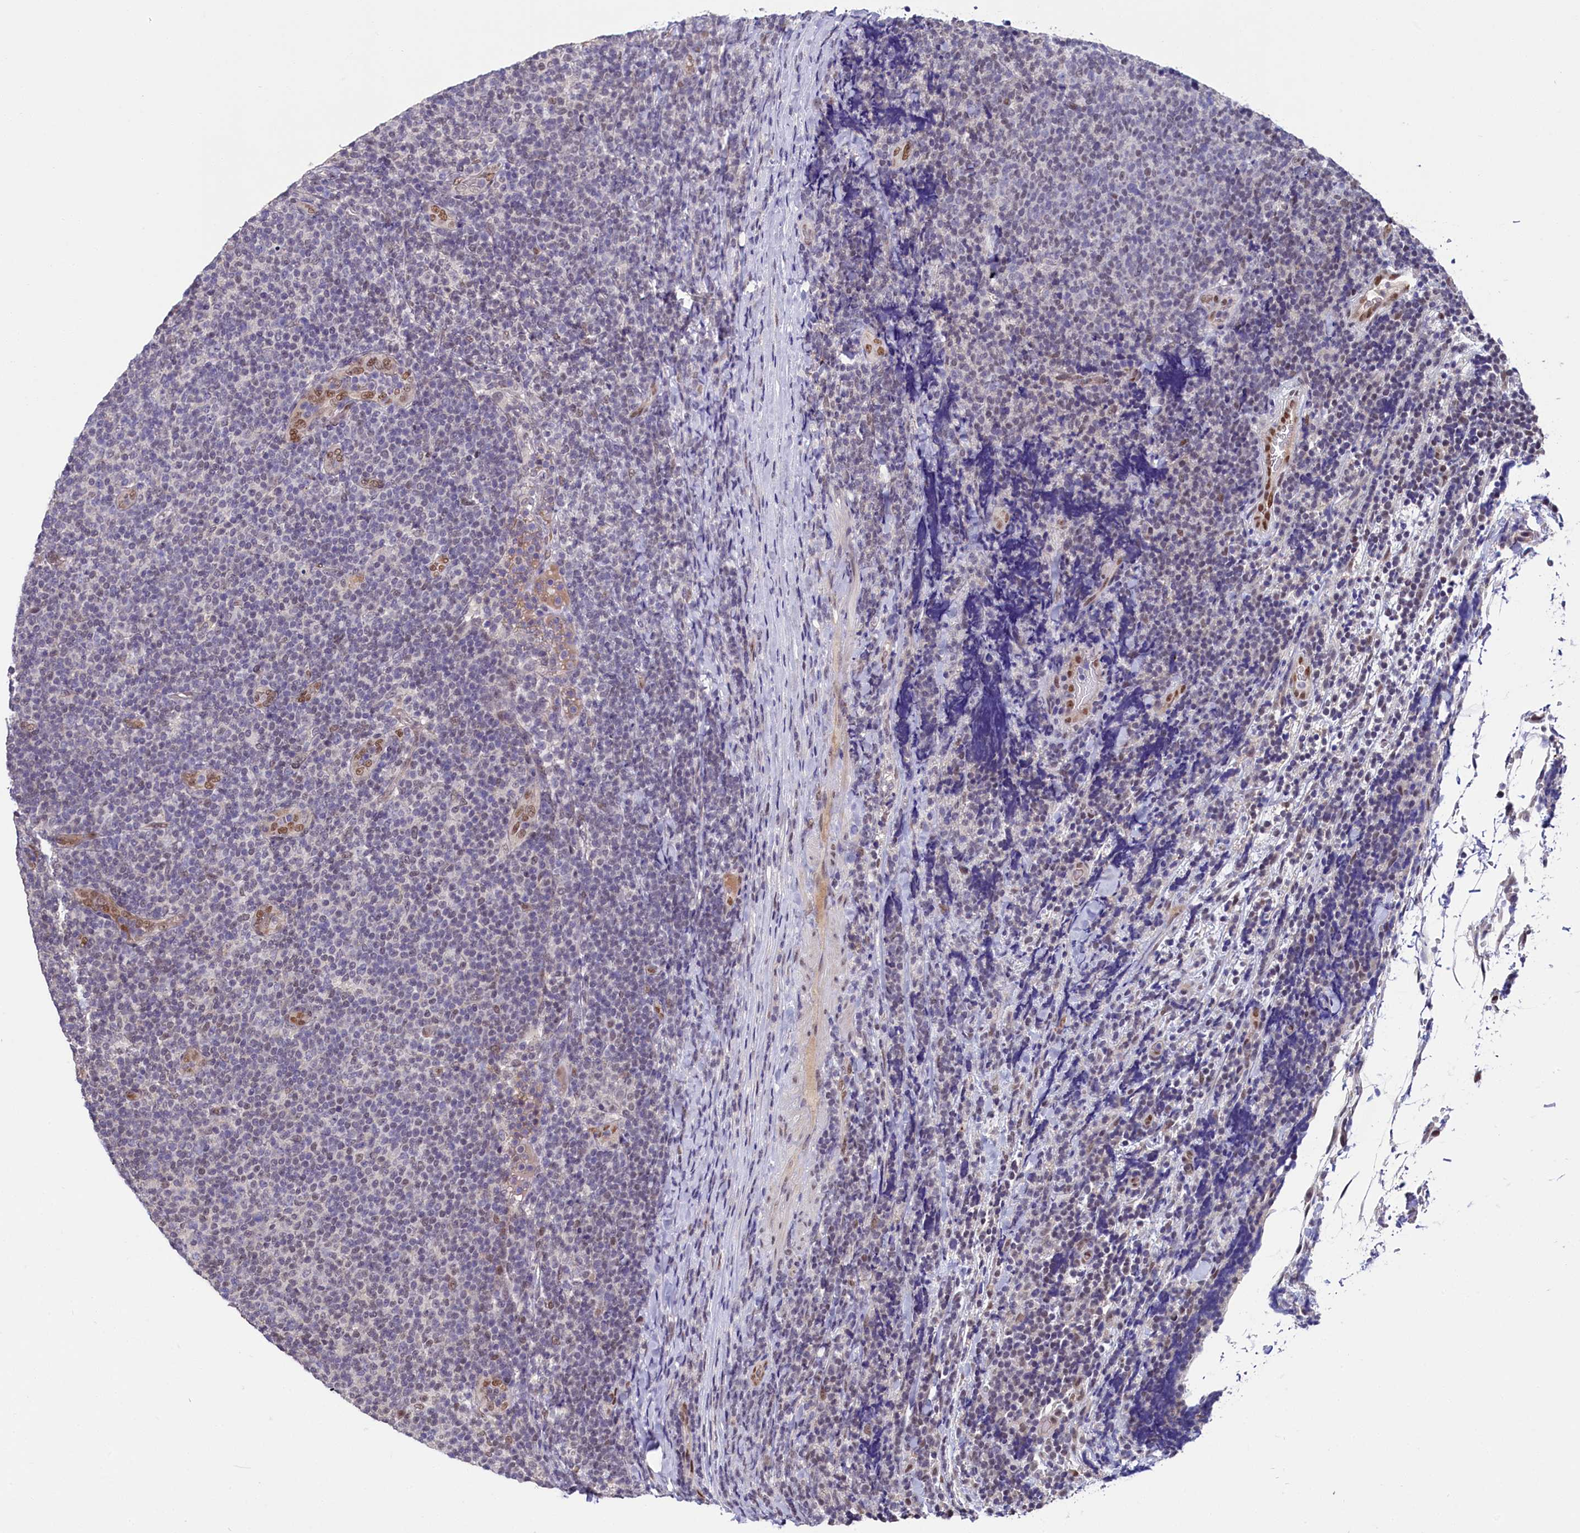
{"staining": {"intensity": "negative", "quantity": "none", "location": "none"}, "tissue": "lymphoma", "cell_type": "Tumor cells", "image_type": "cancer", "snomed": [{"axis": "morphology", "description": "Malignant lymphoma, non-Hodgkin's type, Low grade"}, {"axis": "topography", "description": "Lymph node"}], "caption": "An image of low-grade malignant lymphoma, non-Hodgkin's type stained for a protein demonstrates no brown staining in tumor cells.", "gene": "FLYWCH2", "patient": {"sex": "male", "age": 66}}